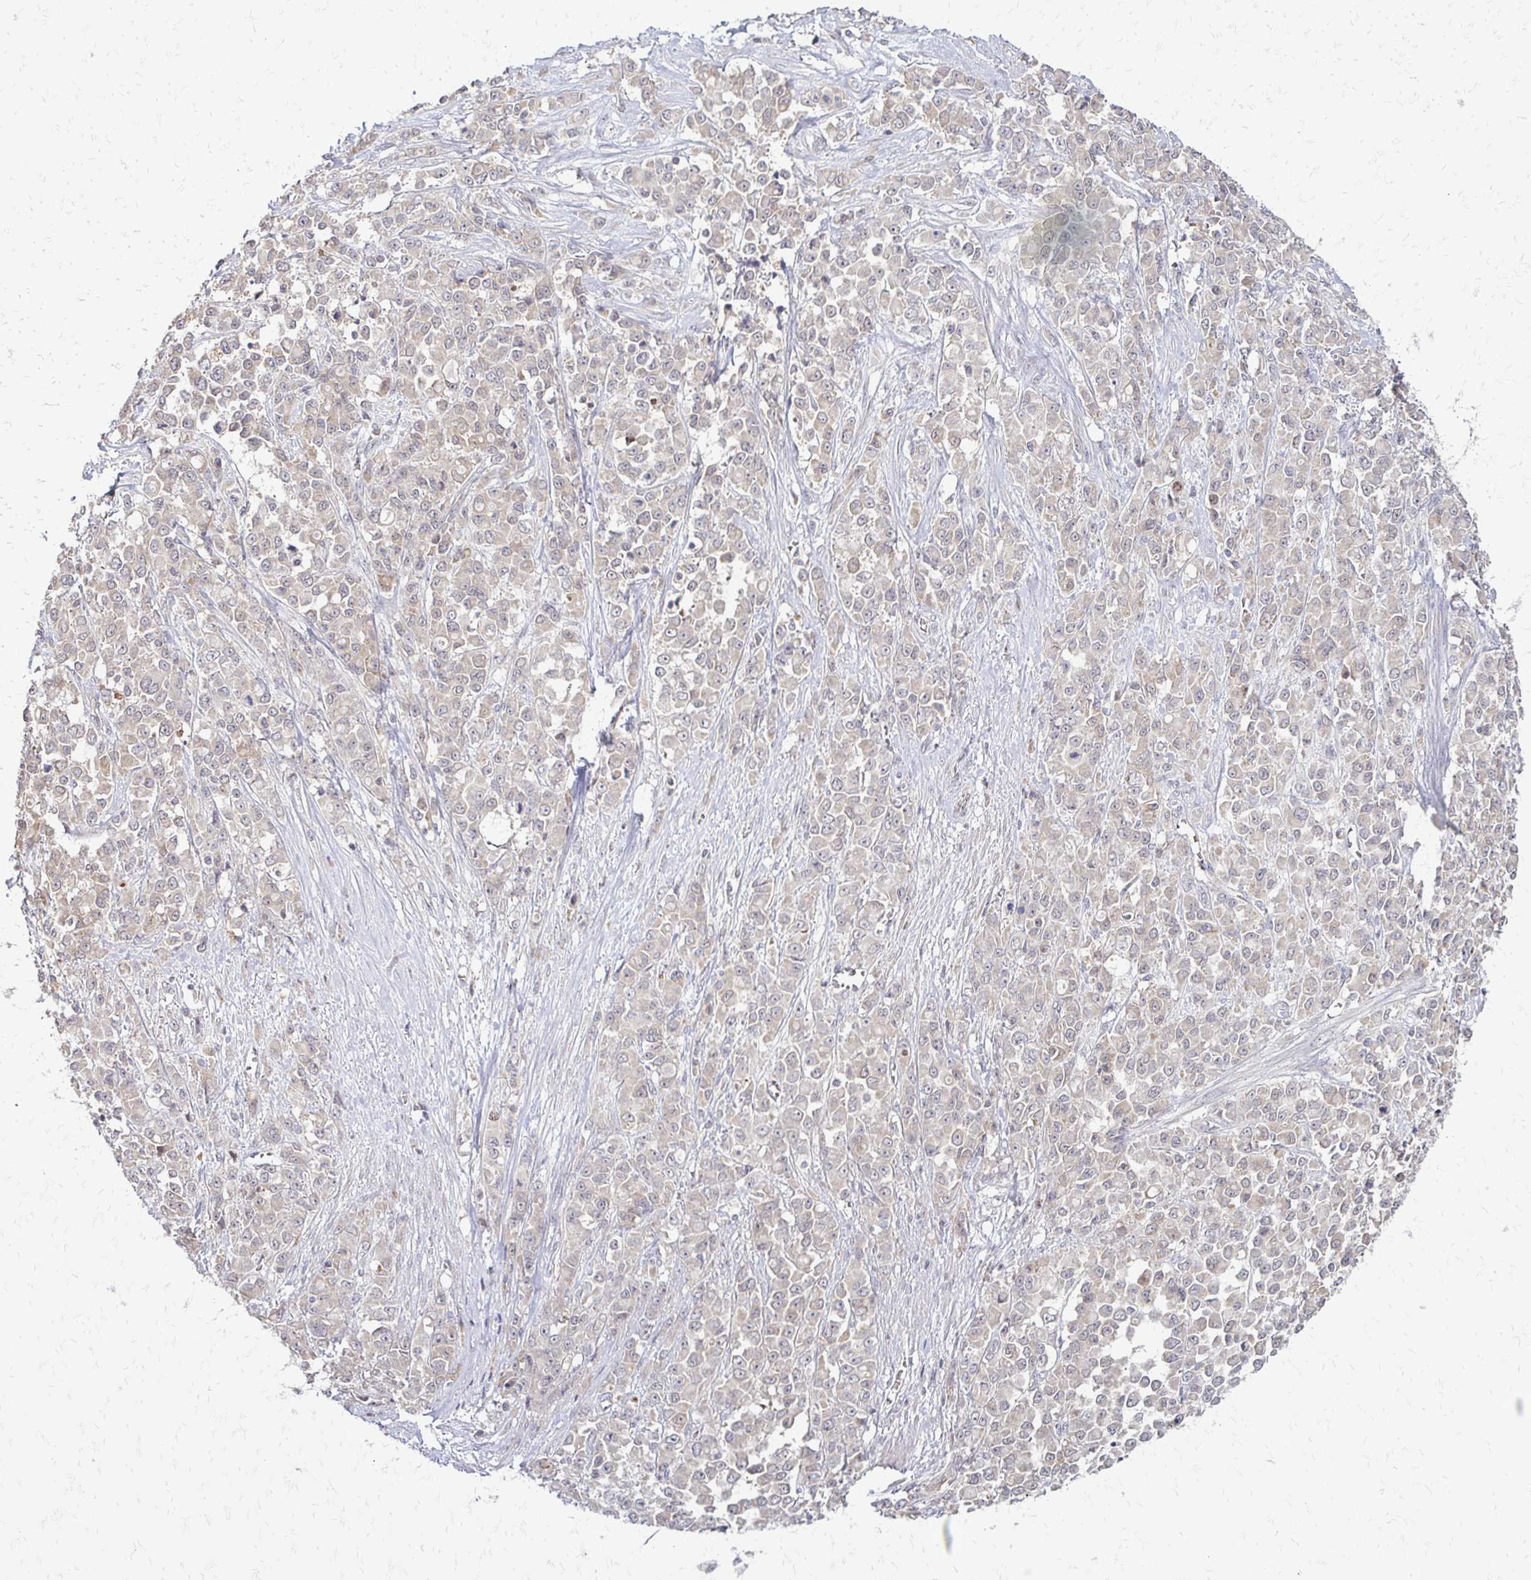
{"staining": {"intensity": "weak", "quantity": ">75%", "location": "cytoplasmic/membranous"}, "tissue": "stomach cancer", "cell_type": "Tumor cells", "image_type": "cancer", "snomed": [{"axis": "morphology", "description": "Adenocarcinoma, NOS"}, {"axis": "topography", "description": "Stomach"}], "caption": "Immunohistochemical staining of human adenocarcinoma (stomach) displays low levels of weak cytoplasmic/membranous expression in approximately >75% of tumor cells.", "gene": "TRIR", "patient": {"sex": "female", "age": 76}}